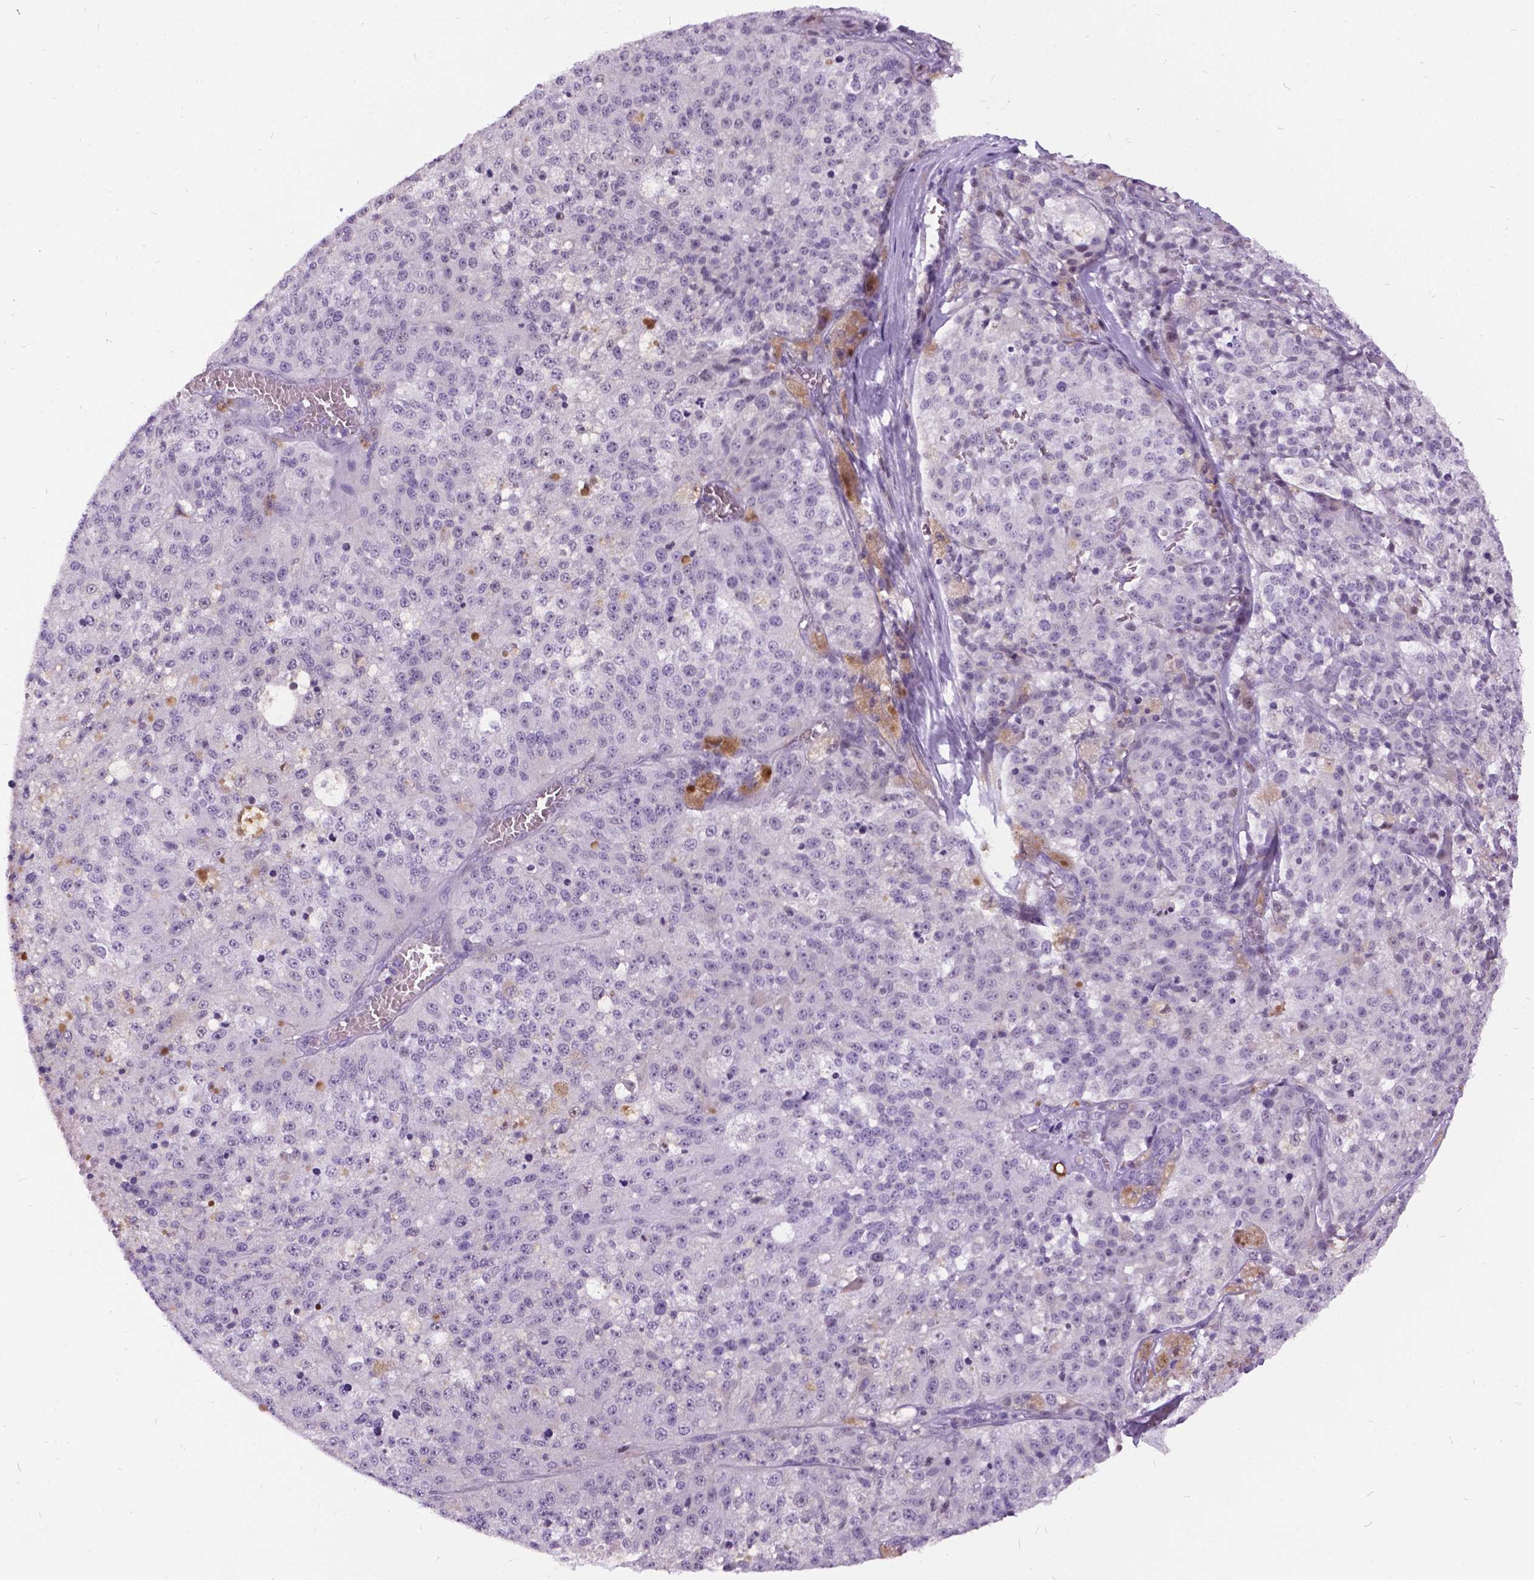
{"staining": {"intensity": "negative", "quantity": "none", "location": "none"}, "tissue": "melanoma", "cell_type": "Tumor cells", "image_type": "cancer", "snomed": [{"axis": "morphology", "description": "Malignant melanoma, Metastatic site"}, {"axis": "topography", "description": "Lymph node"}], "caption": "IHC photomicrograph of neoplastic tissue: malignant melanoma (metastatic site) stained with DAB (3,3'-diaminobenzidine) shows no significant protein expression in tumor cells.", "gene": "DPF3", "patient": {"sex": "female", "age": 64}}